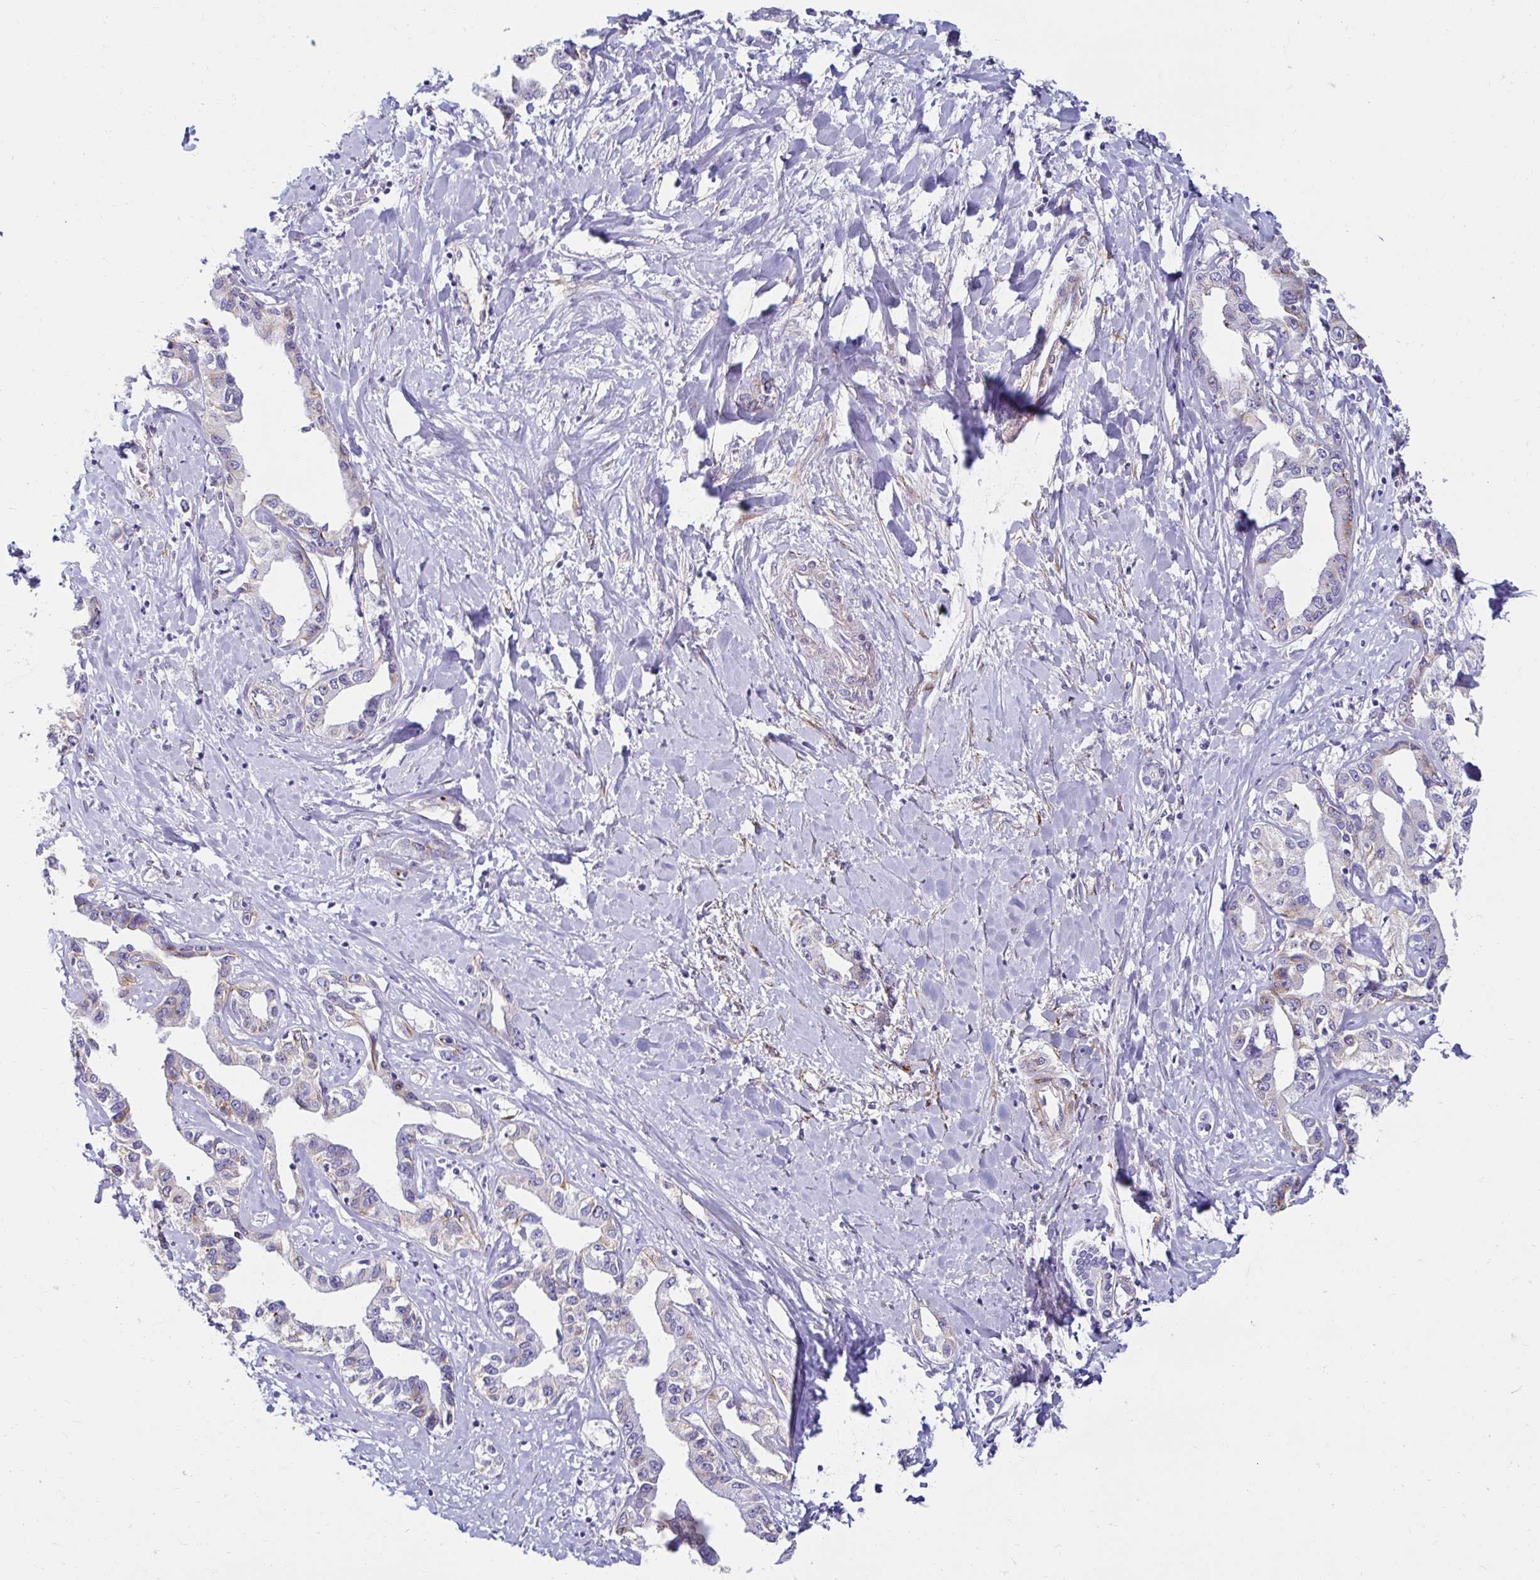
{"staining": {"intensity": "weak", "quantity": "<25%", "location": "cytoplasmic/membranous"}, "tissue": "liver cancer", "cell_type": "Tumor cells", "image_type": "cancer", "snomed": [{"axis": "morphology", "description": "Cholangiocarcinoma"}, {"axis": "topography", "description": "Liver"}], "caption": "Liver cholangiocarcinoma stained for a protein using immunohistochemistry demonstrates no positivity tumor cells.", "gene": "ANKRD62", "patient": {"sex": "male", "age": 59}}